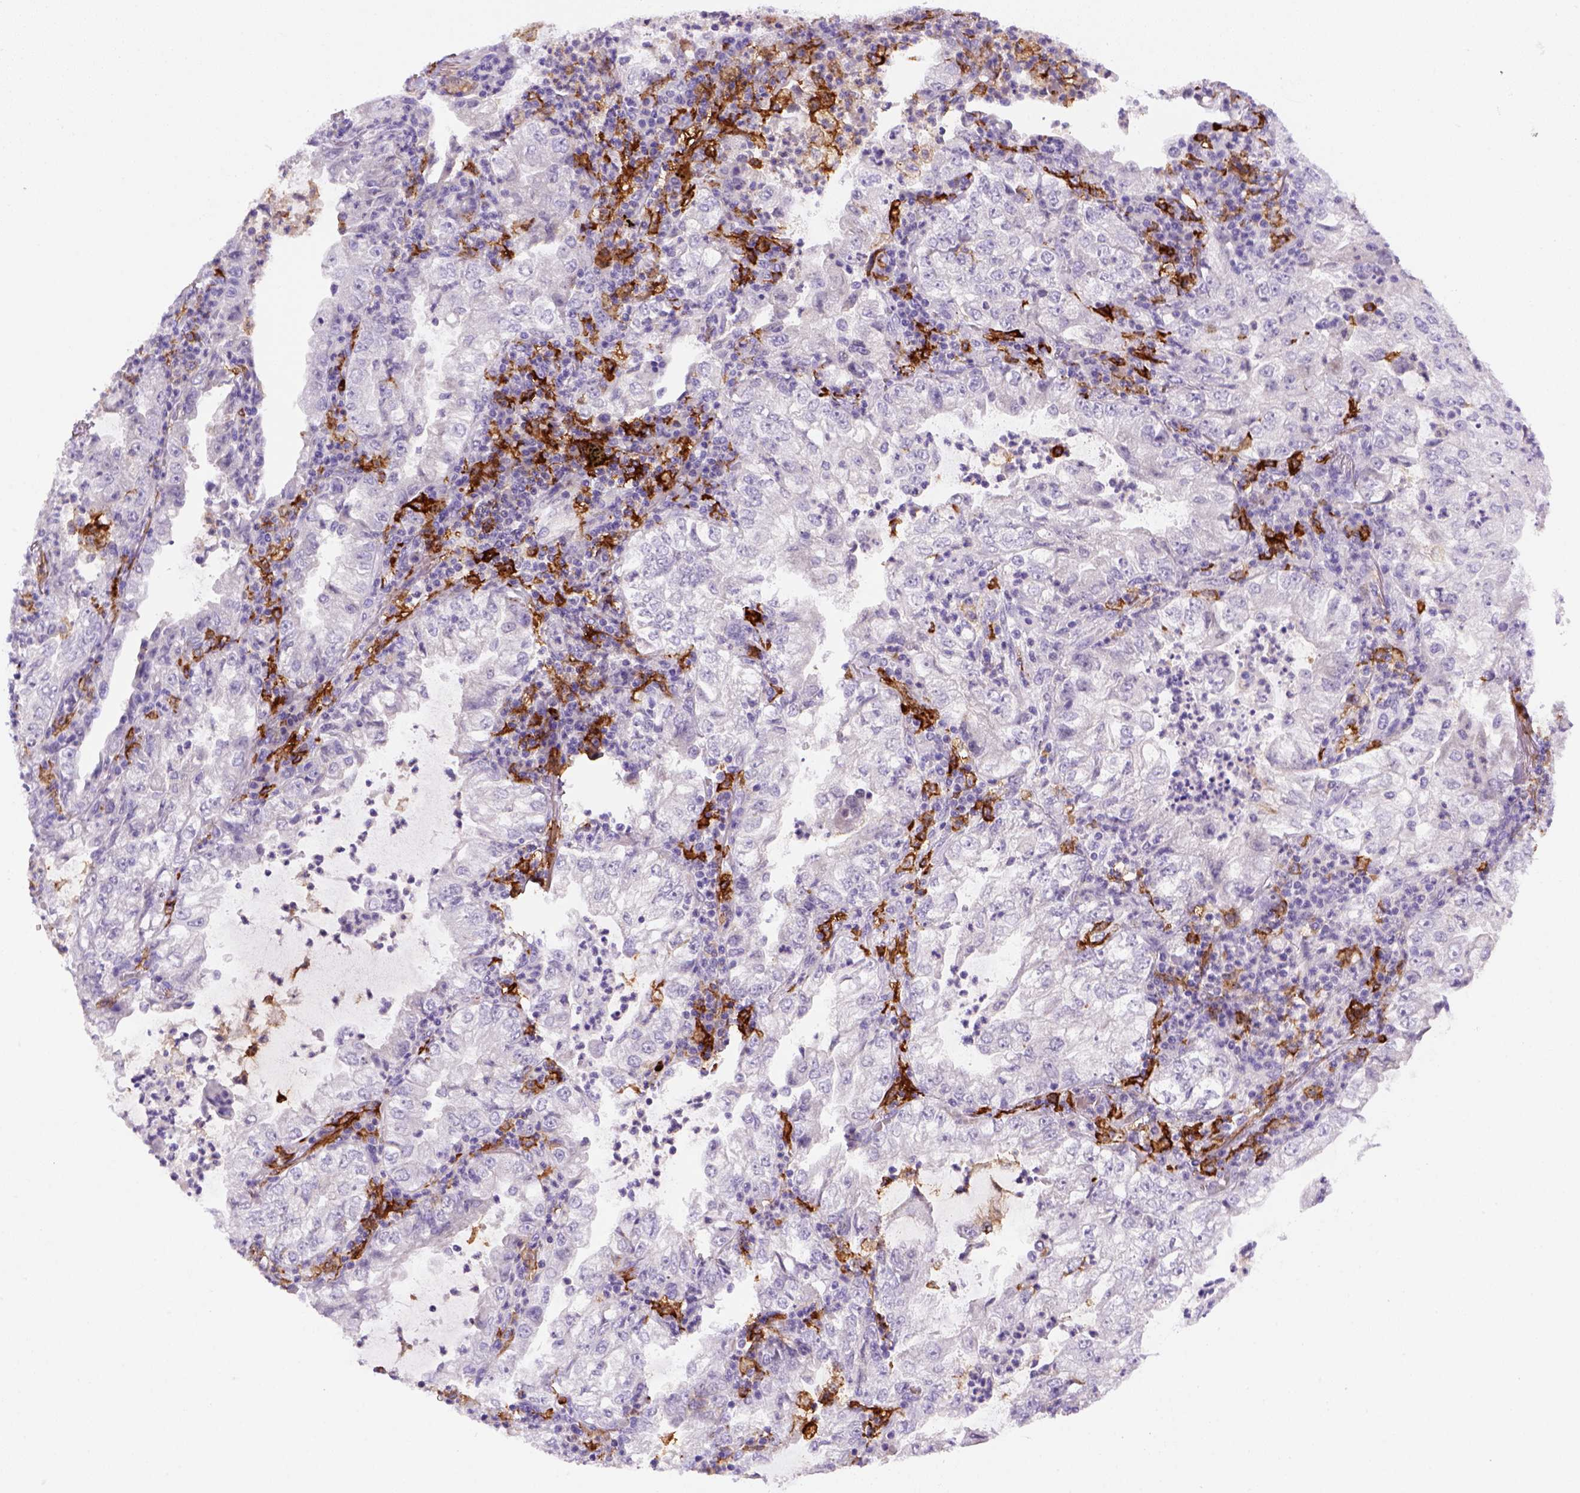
{"staining": {"intensity": "negative", "quantity": "none", "location": "none"}, "tissue": "lung cancer", "cell_type": "Tumor cells", "image_type": "cancer", "snomed": [{"axis": "morphology", "description": "Adenocarcinoma, NOS"}, {"axis": "topography", "description": "Lung"}], "caption": "This micrograph is of adenocarcinoma (lung) stained with immunohistochemistry to label a protein in brown with the nuclei are counter-stained blue. There is no expression in tumor cells.", "gene": "CD14", "patient": {"sex": "female", "age": 73}}